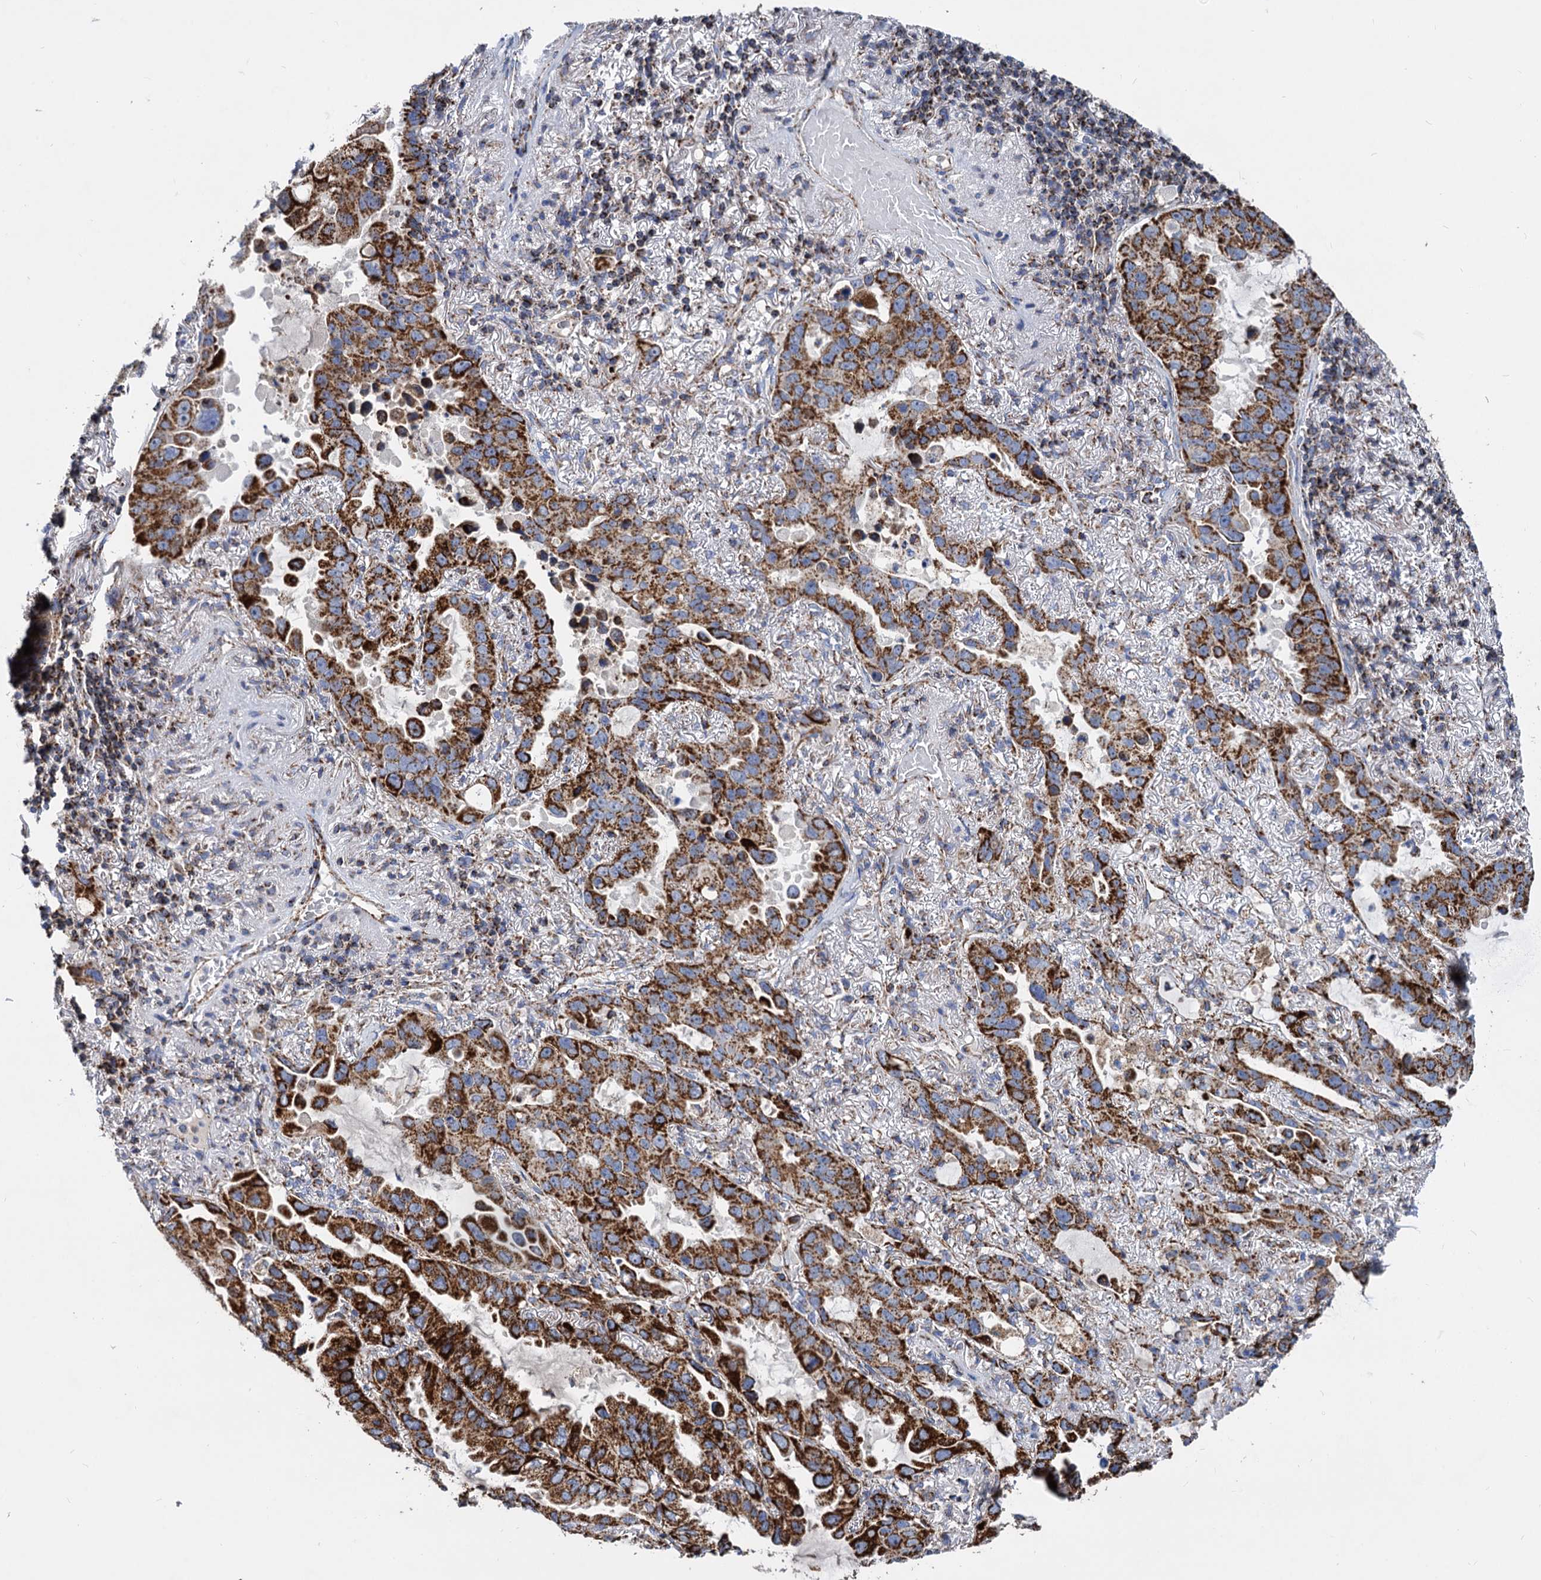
{"staining": {"intensity": "strong", "quantity": ">75%", "location": "cytoplasmic/membranous"}, "tissue": "lung cancer", "cell_type": "Tumor cells", "image_type": "cancer", "snomed": [{"axis": "morphology", "description": "Adenocarcinoma, NOS"}, {"axis": "topography", "description": "Lung"}], "caption": "Immunohistochemistry (IHC) photomicrograph of neoplastic tissue: human lung adenocarcinoma stained using immunohistochemistry exhibits high levels of strong protein expression localized specifically in the cytoplasmic/membranous of tumor cells, appearing as a cytoplasmic/membranous brown color.", "gene": "TIMM10", "patient": {"sex": "male", "age": 64}}